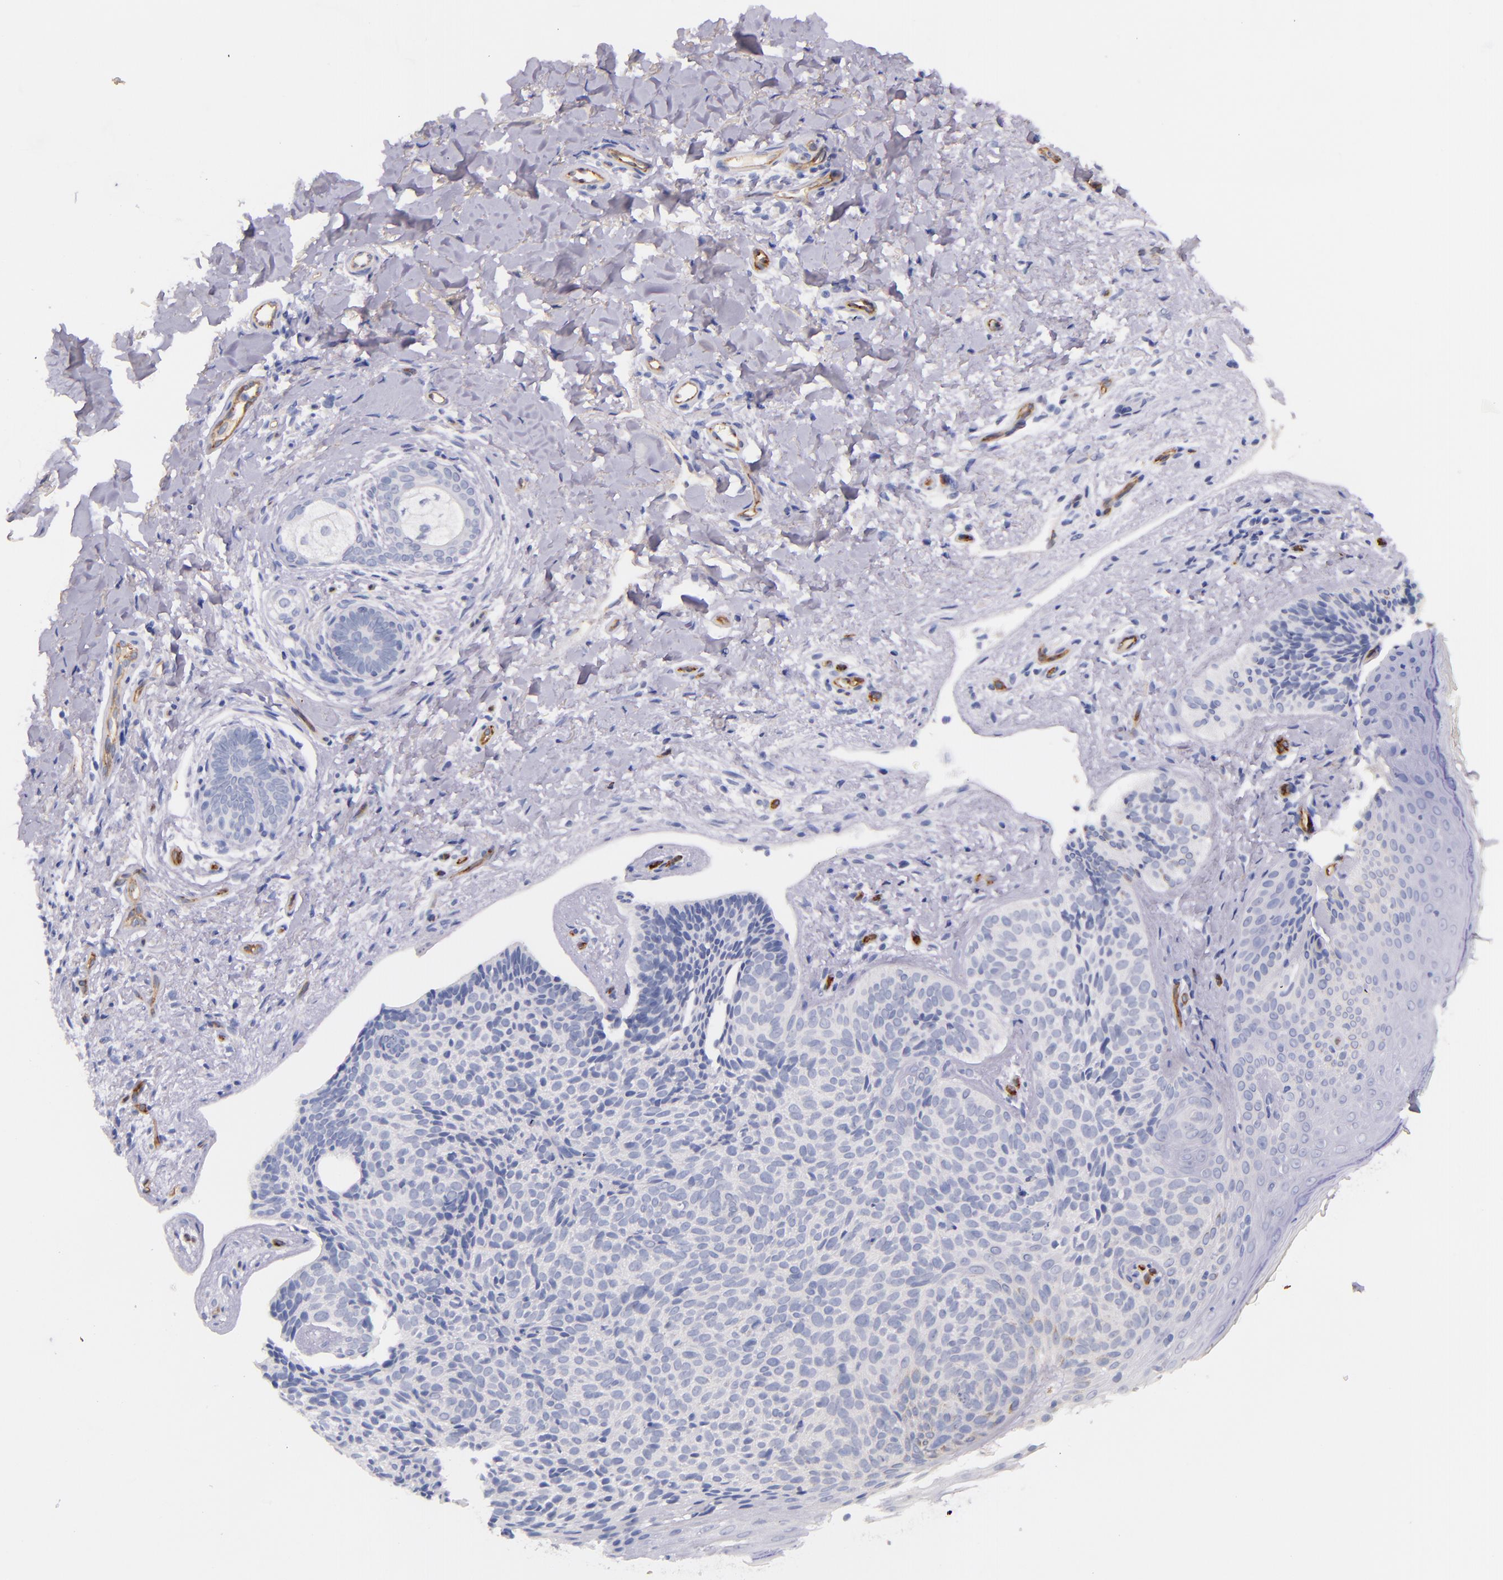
{"staining": {"intensity": "negative", "quantity": "none", "location": "none"}, "tissue": "skin cancer", "cell_type": "Tumor cells", "image_type": "cancer", "snomed": [{"axis": "morphology", "description": "Basal cell carcinoma"}, {"axis": "topography", "description": "Skin"}], "caption": "A high-resolution photomicrograph shows IHC staining of skin cancer (basal cell carcinoma), which reveals no significant positivity in tumor cells.", "gene": "NOS3", "patient": {"sex": "female", "age": 78}}